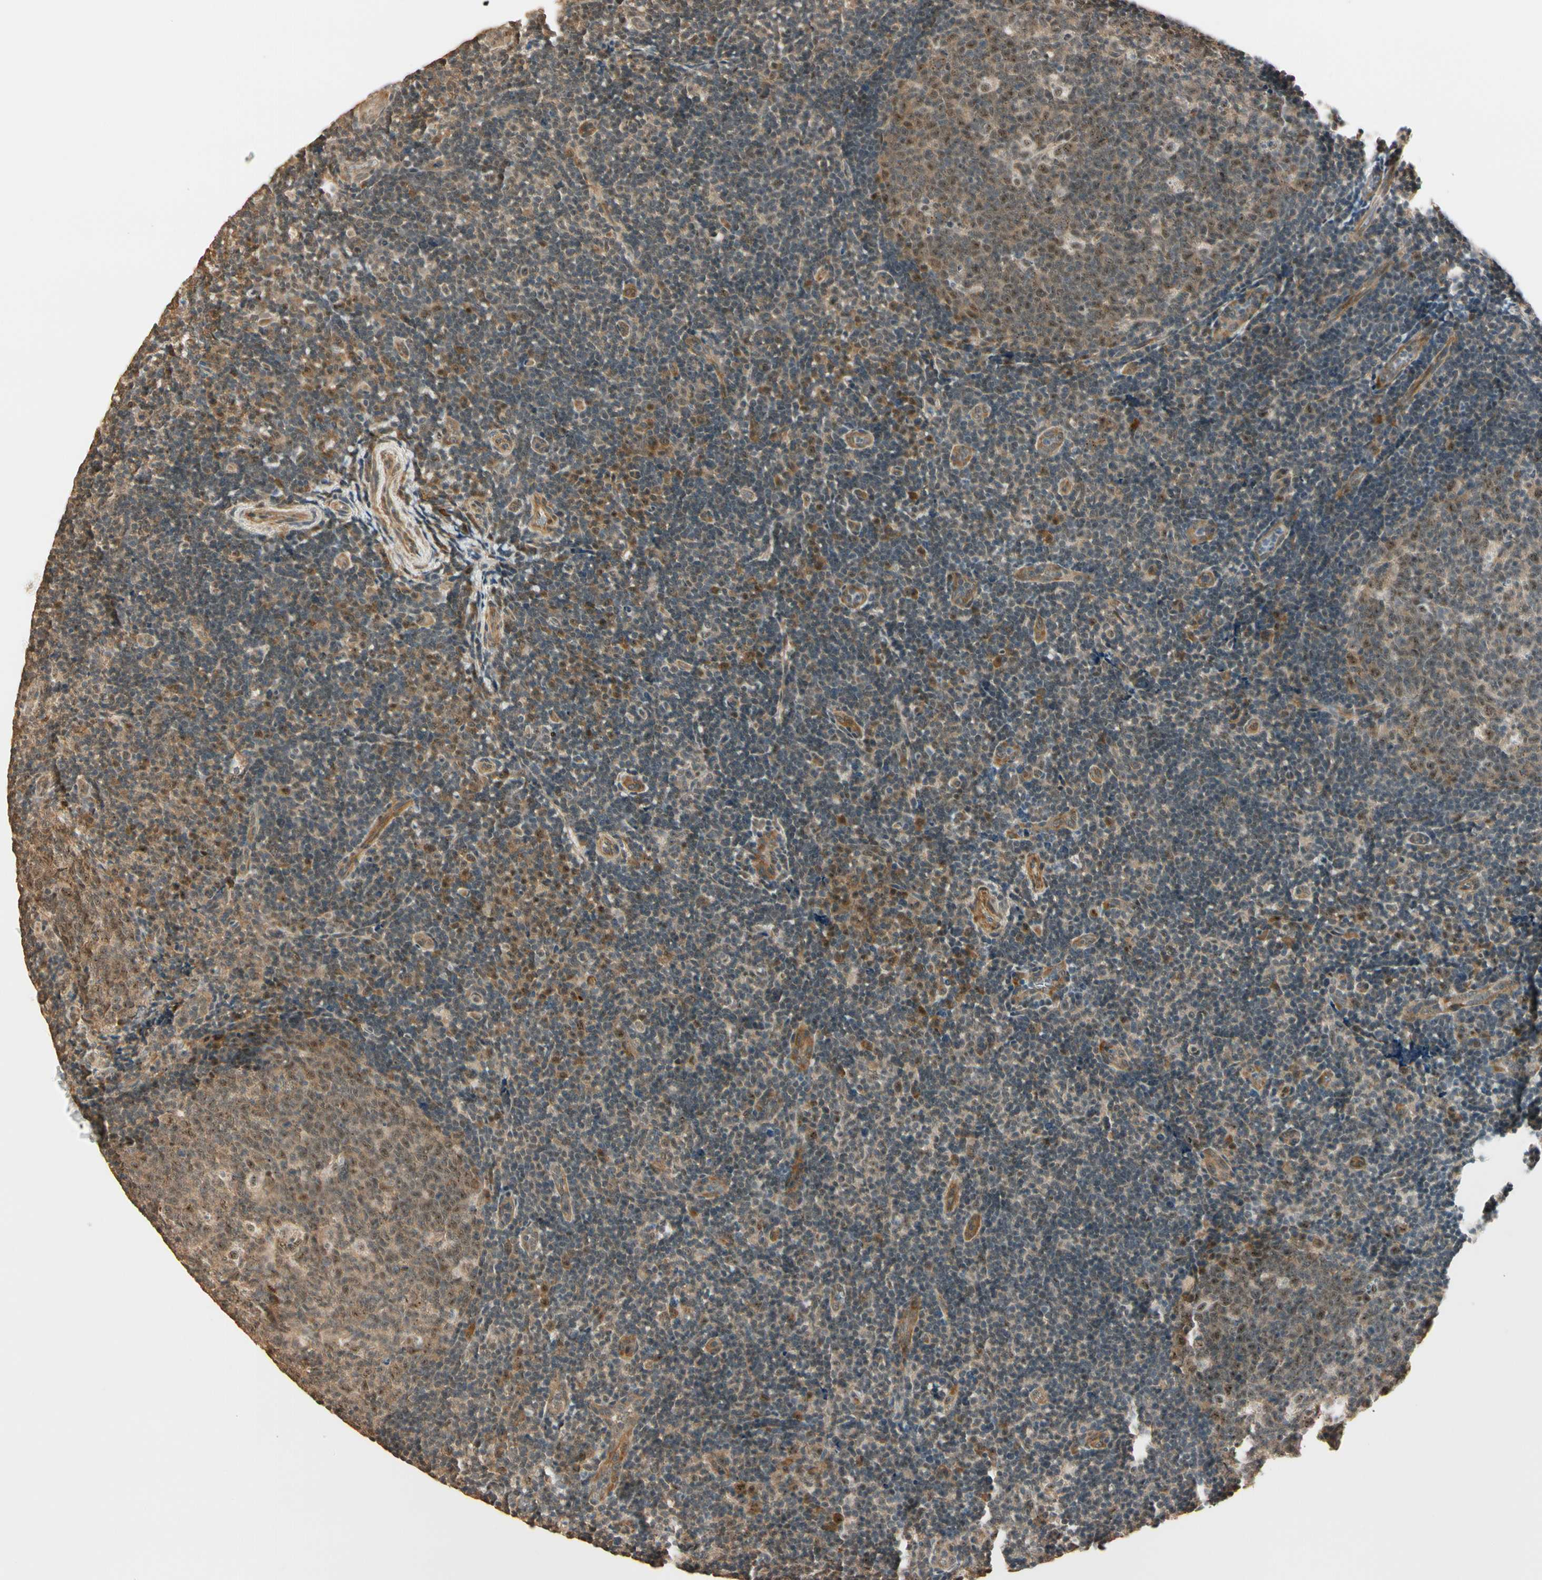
{"staining": {"intensity": "weak", "quantity": ">75%", "location": "cytoplasmic/membranous,nuclear"}, "tissue": "tonsil", "cell_type": "Germinal center cells", "image_type": "normal", "snomed": [{"axis": "morphology", "description": "Normal tissue, NOS"}, {"axis": "topography", "description": "Tonsil"}], "caption": "Immunohistochemical staining of normal tonsil shows >75% levels of weak cytoplasmic/membranous,nuclear protein positivity in about >75% of germinal center cells.", "gene": "MCPH1", "patient": {"sex": "female", "age": 40}}